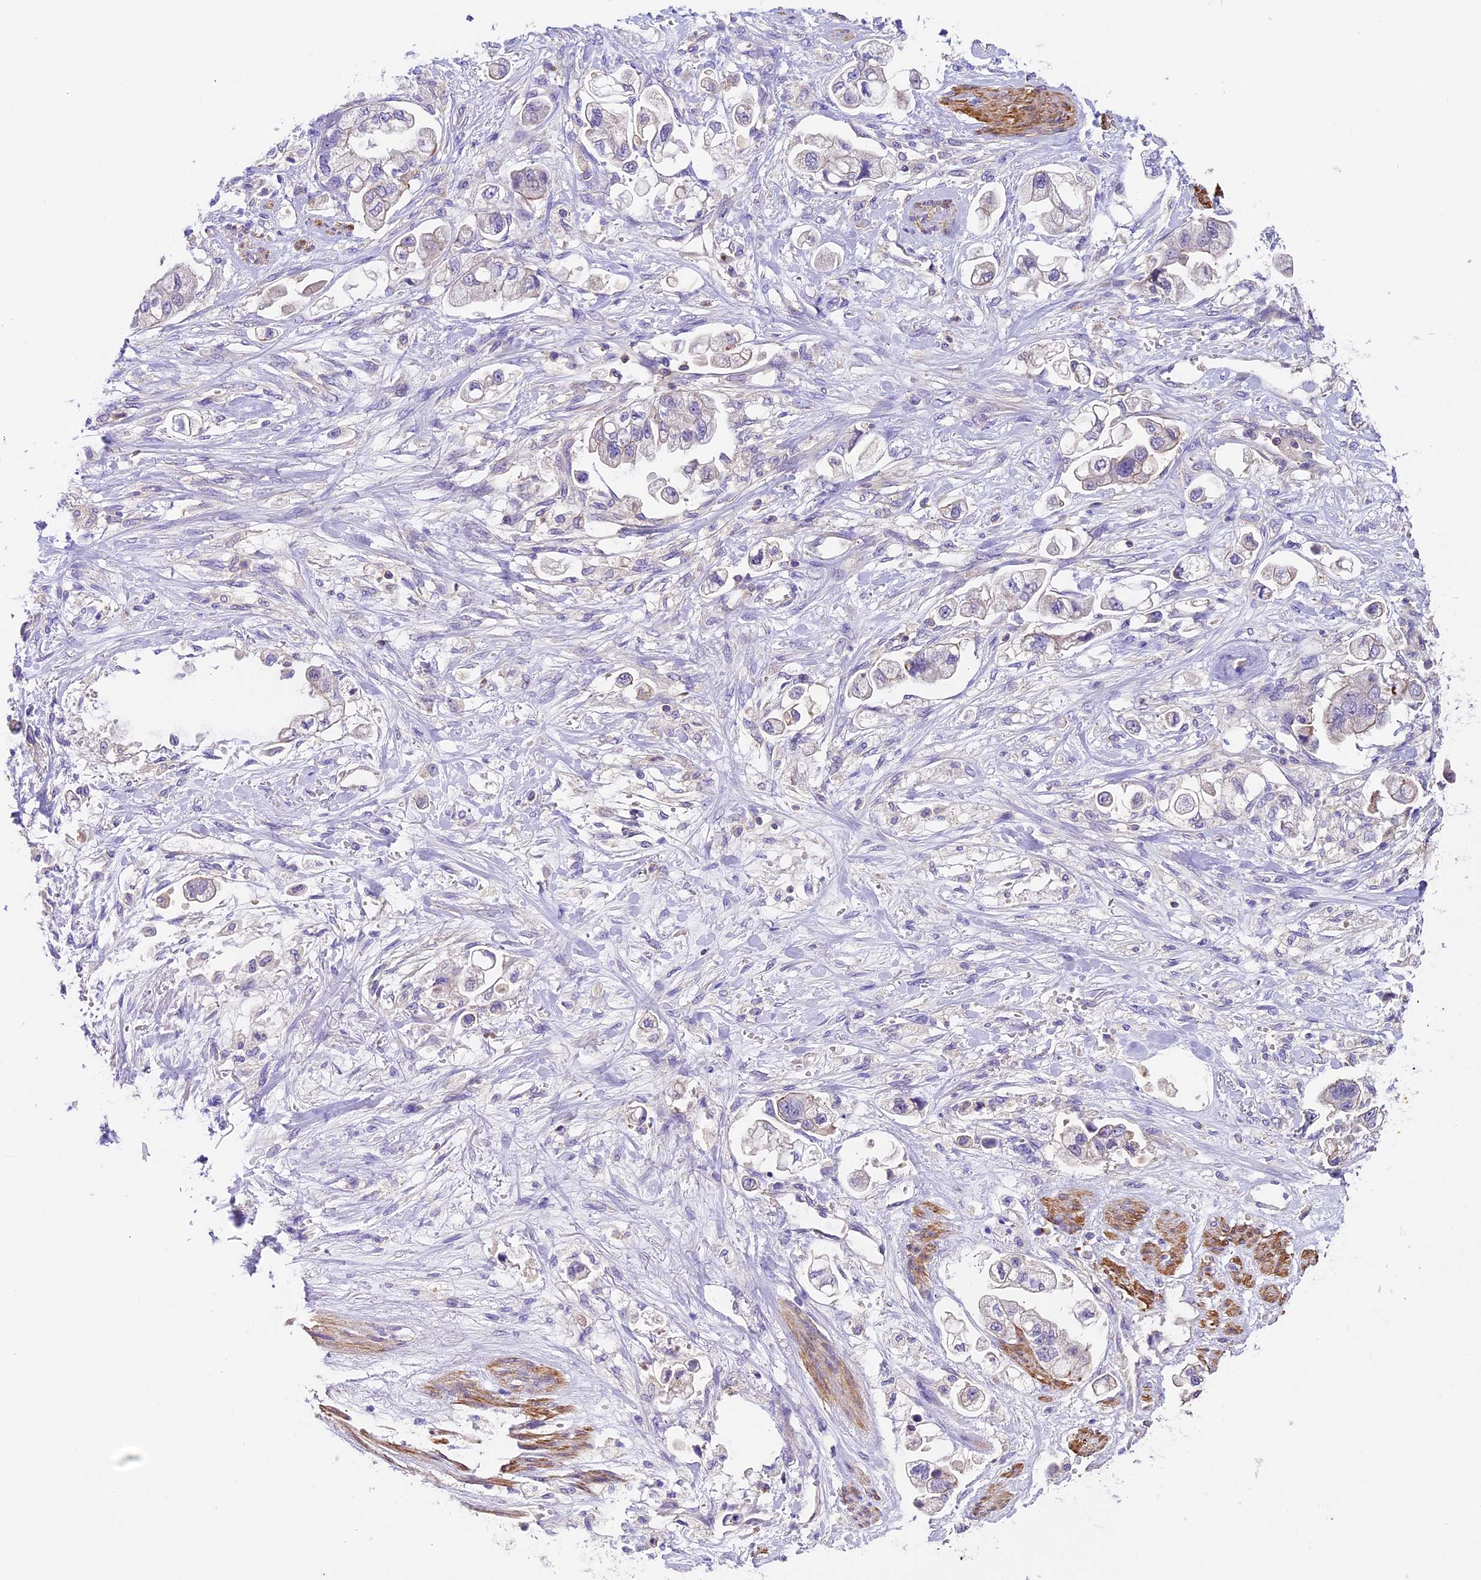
{"staining": {"intensity": "negative", "quantity": "none", "location": "none"}, "tissue": "stomach cancer", "cell_type": "Tumor cells", "image_type": "cancer", "snomed": [{"axis": "morphology", "description": "Adenocarcinoma, NOS"}, {"axis": "topography", "description": "Stomach"}], "caption": "Tumor cells show no significant protein expression in stomach cancer (adenocarcinoma). The staining is performed using DAB (3,3'-diaminobenzidine) brown chromogen with nuclei counter-stained in using hematoxylin.", "gene": "TBC1D1", "patient": {"sex": "male", "age": 62}}